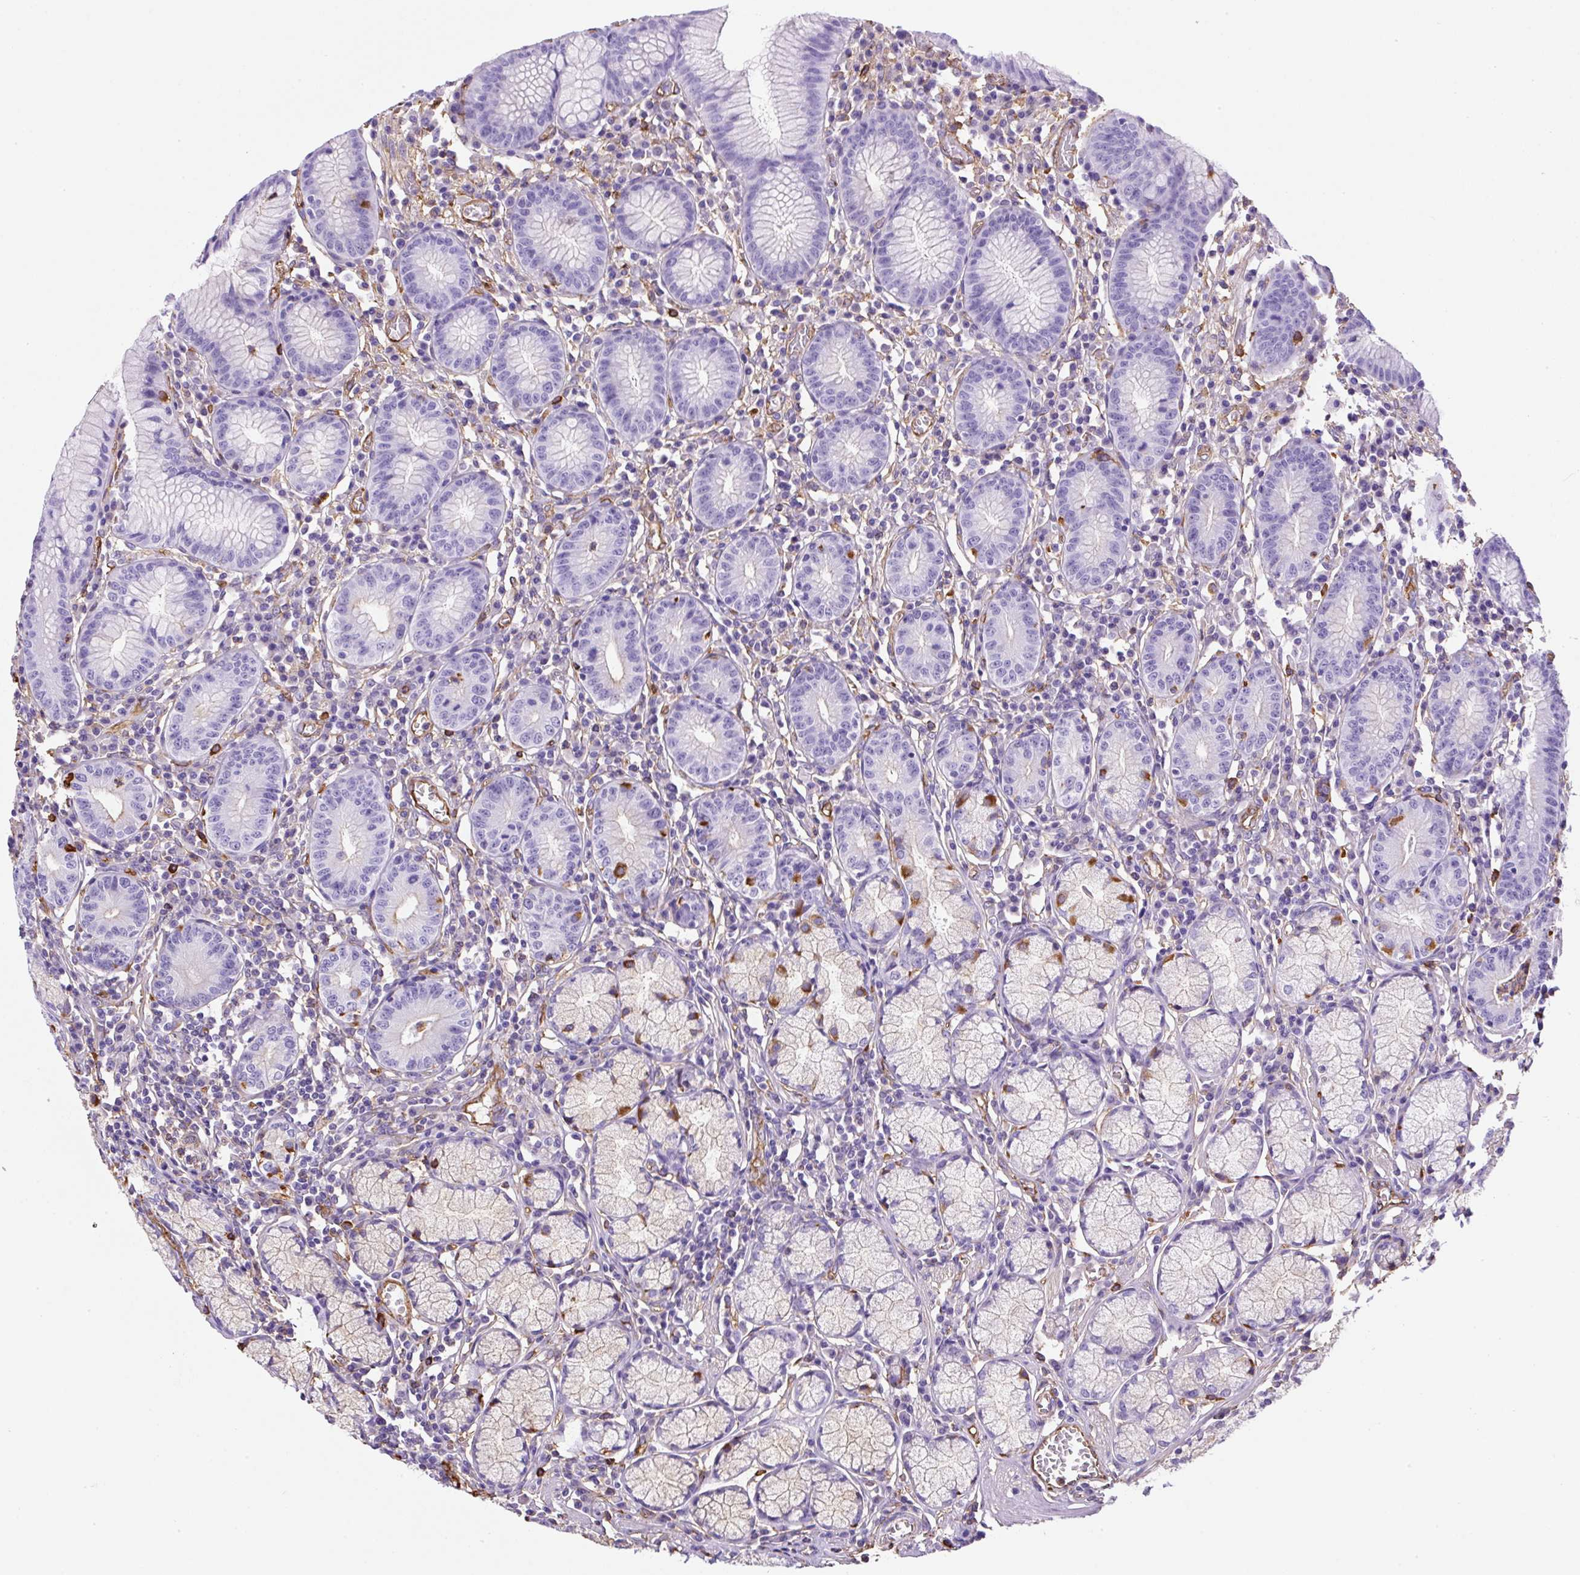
{"staining": {"intensity": "moderate", "quantity": "<25%", "location": "cytoplasmic/membranous"}, "tissue": "stomach", "cell_type": "Glandular cells", "image_type": "normal", "snomed": [{"axis": "morphology", "description": "Normal tissue, NOS"}, {"axis": "topography", "description": "Stomach"}], "caption": "Glandular cells exhibit moderate cytoplasmic/membranous positivity in about <25% of cells in benign stomach.", "gene": "MAGEB5", "patient": {"sex": "male", "age": 55}}